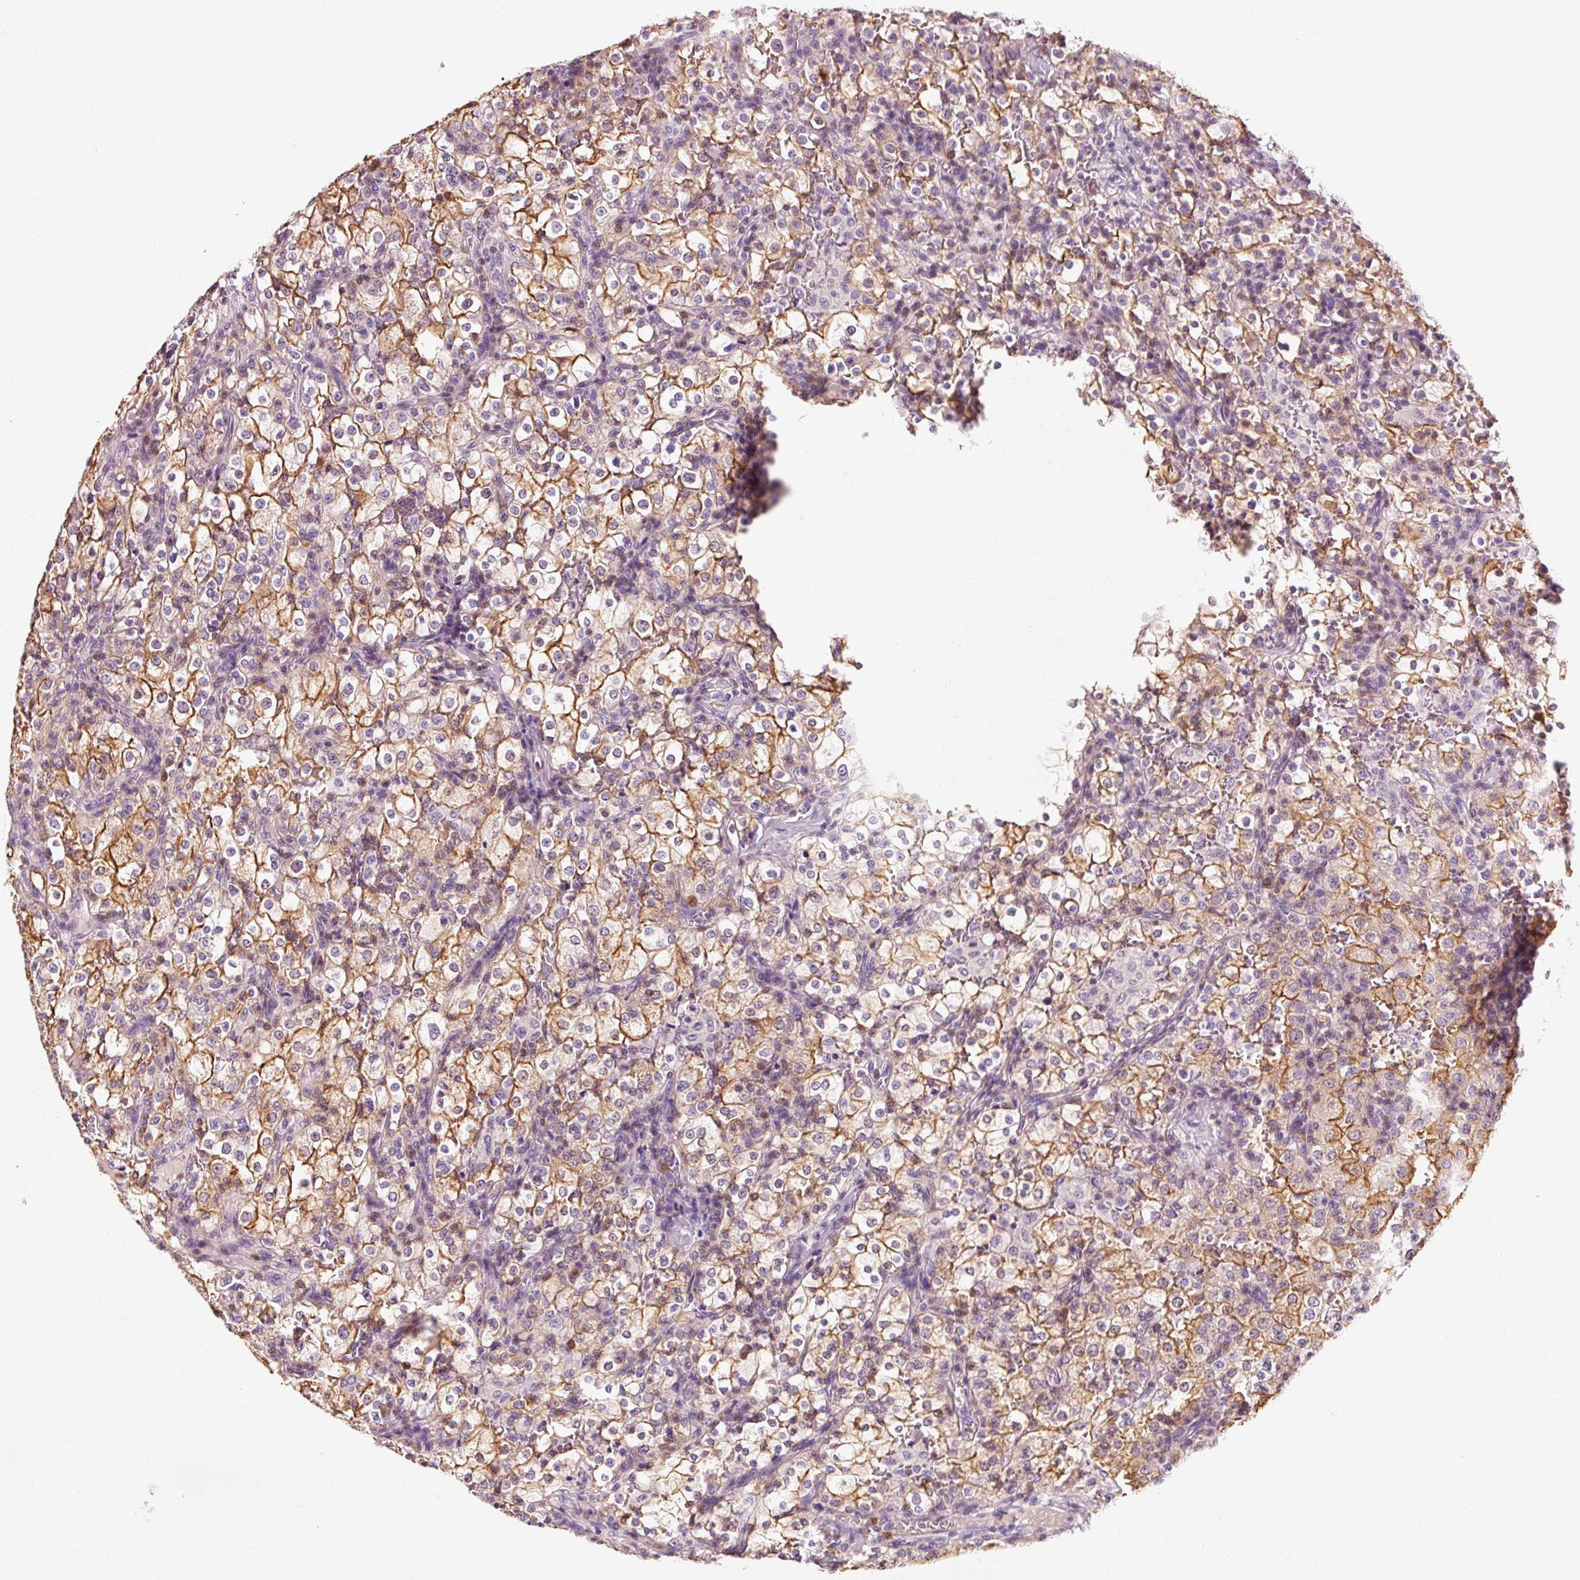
{"staining": {"intensity": "strong", "quantity": "25%-75%", "location": "cytoplasmic/membranous"}, "tissue": "renal cancer", "cell_type": "Tumor cells", "image_type": "cancer", "snomed": [{"axis": "morphology", "description": "Adenocarcinoma, NOS"}, {"axis": "topography", "description": "Kidney"}], "caption": "Approximately 25%-75% of tumor cells in human renal adenocarcinoma exhibit strong cytoplasmic/membranous protein staining as visualized by brown immunohistochemical staining.", "gene": "OR8K1", "patient": {"sex": "female", "age": 74}}